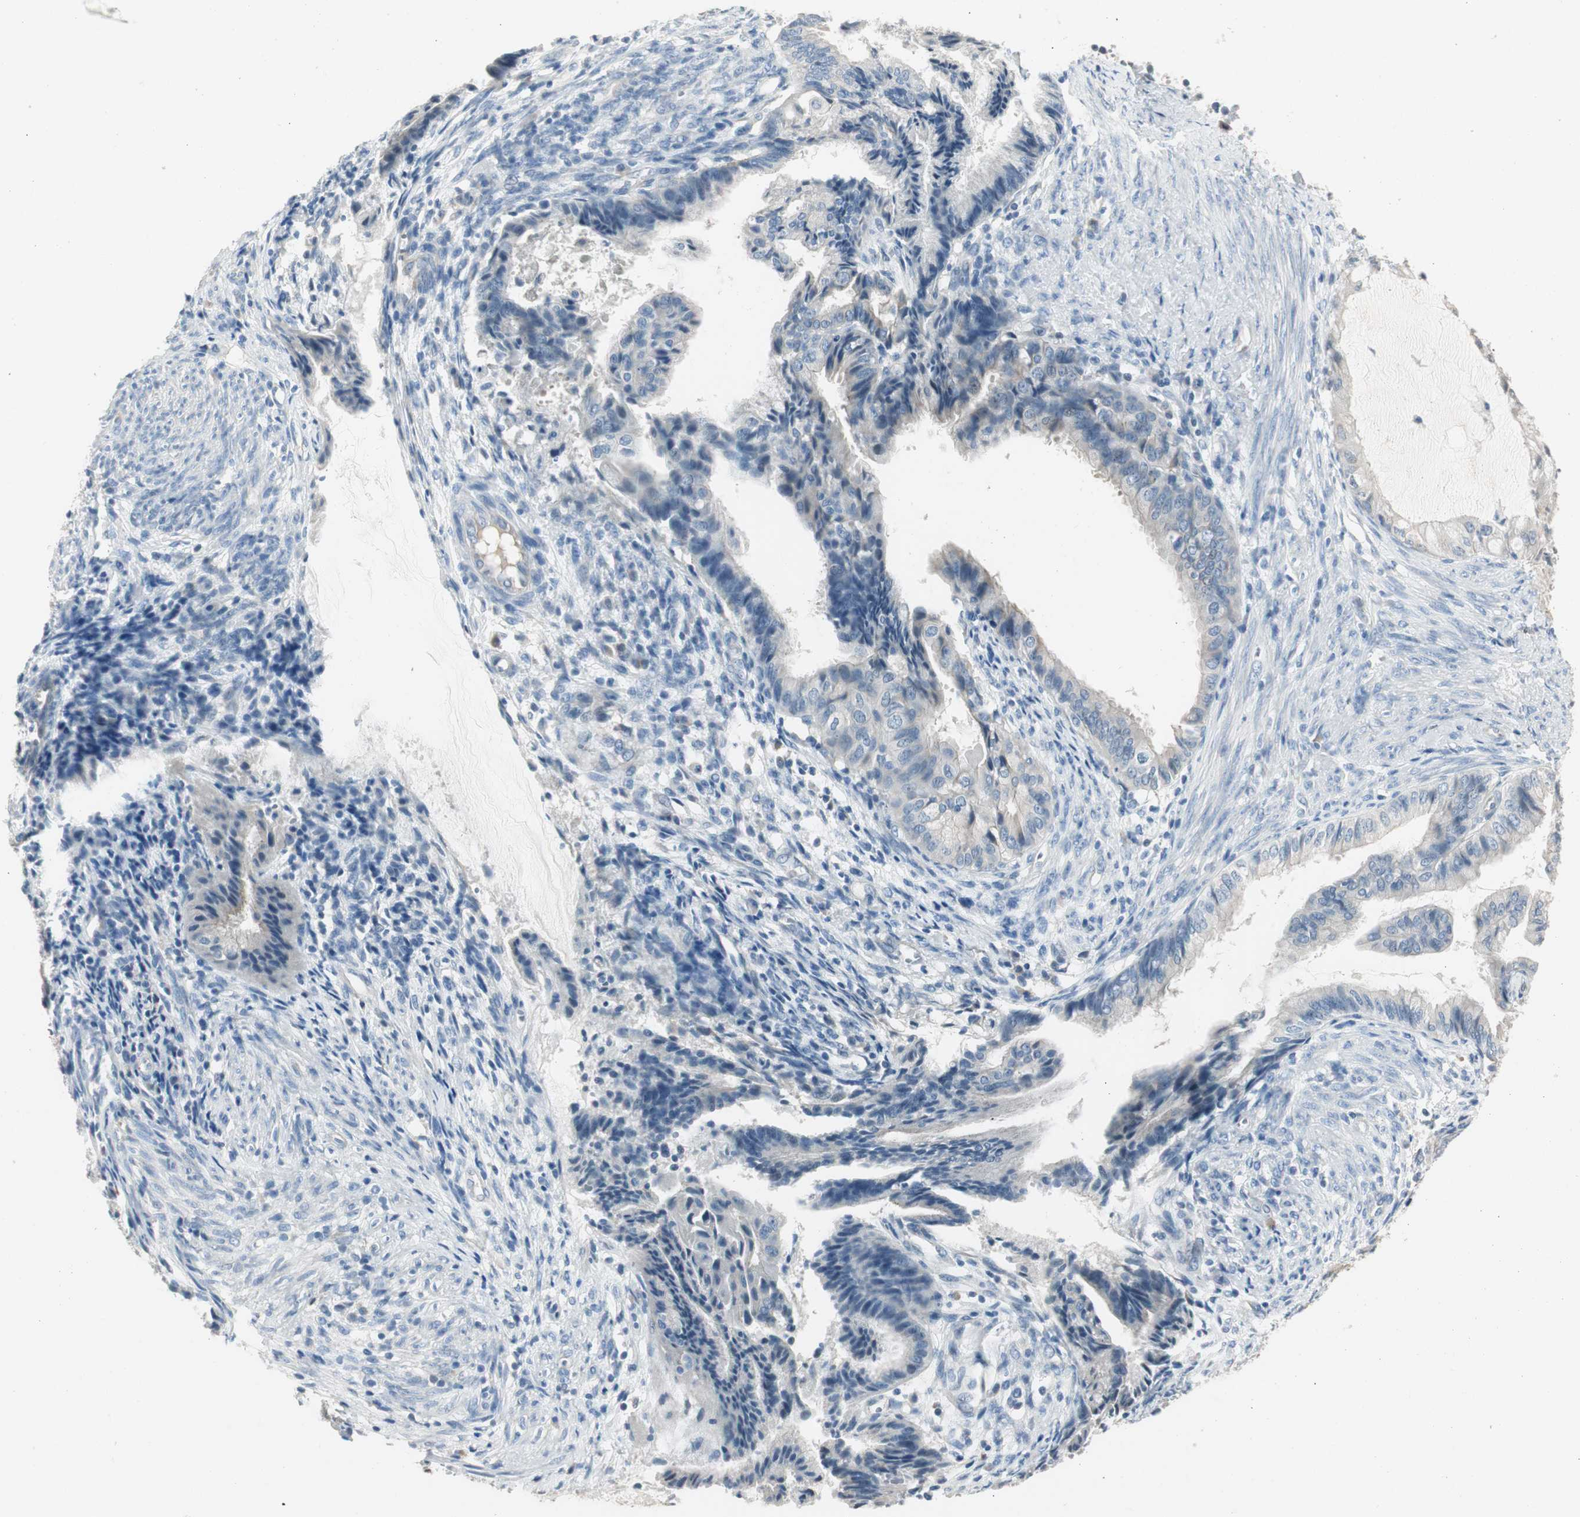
{"staining": {"intensity": "negative", "quantity": "none", "location": "none"}, "tissue": "endometrial cancer", "cell_type": "Tumor cells", "image_type": "cancer", "snomed": [{"axis": "morphology", "description": "Adenocarcinoma, NOS"}, {"axis": "topography", "description": "Endometrium"}], "caption": "Endometrial cancer was stained to show a protein in brown. There is no significant staining in tumor cells.", "gene": "SPINK4", "patient": {"sex": "female", "age": 86}}